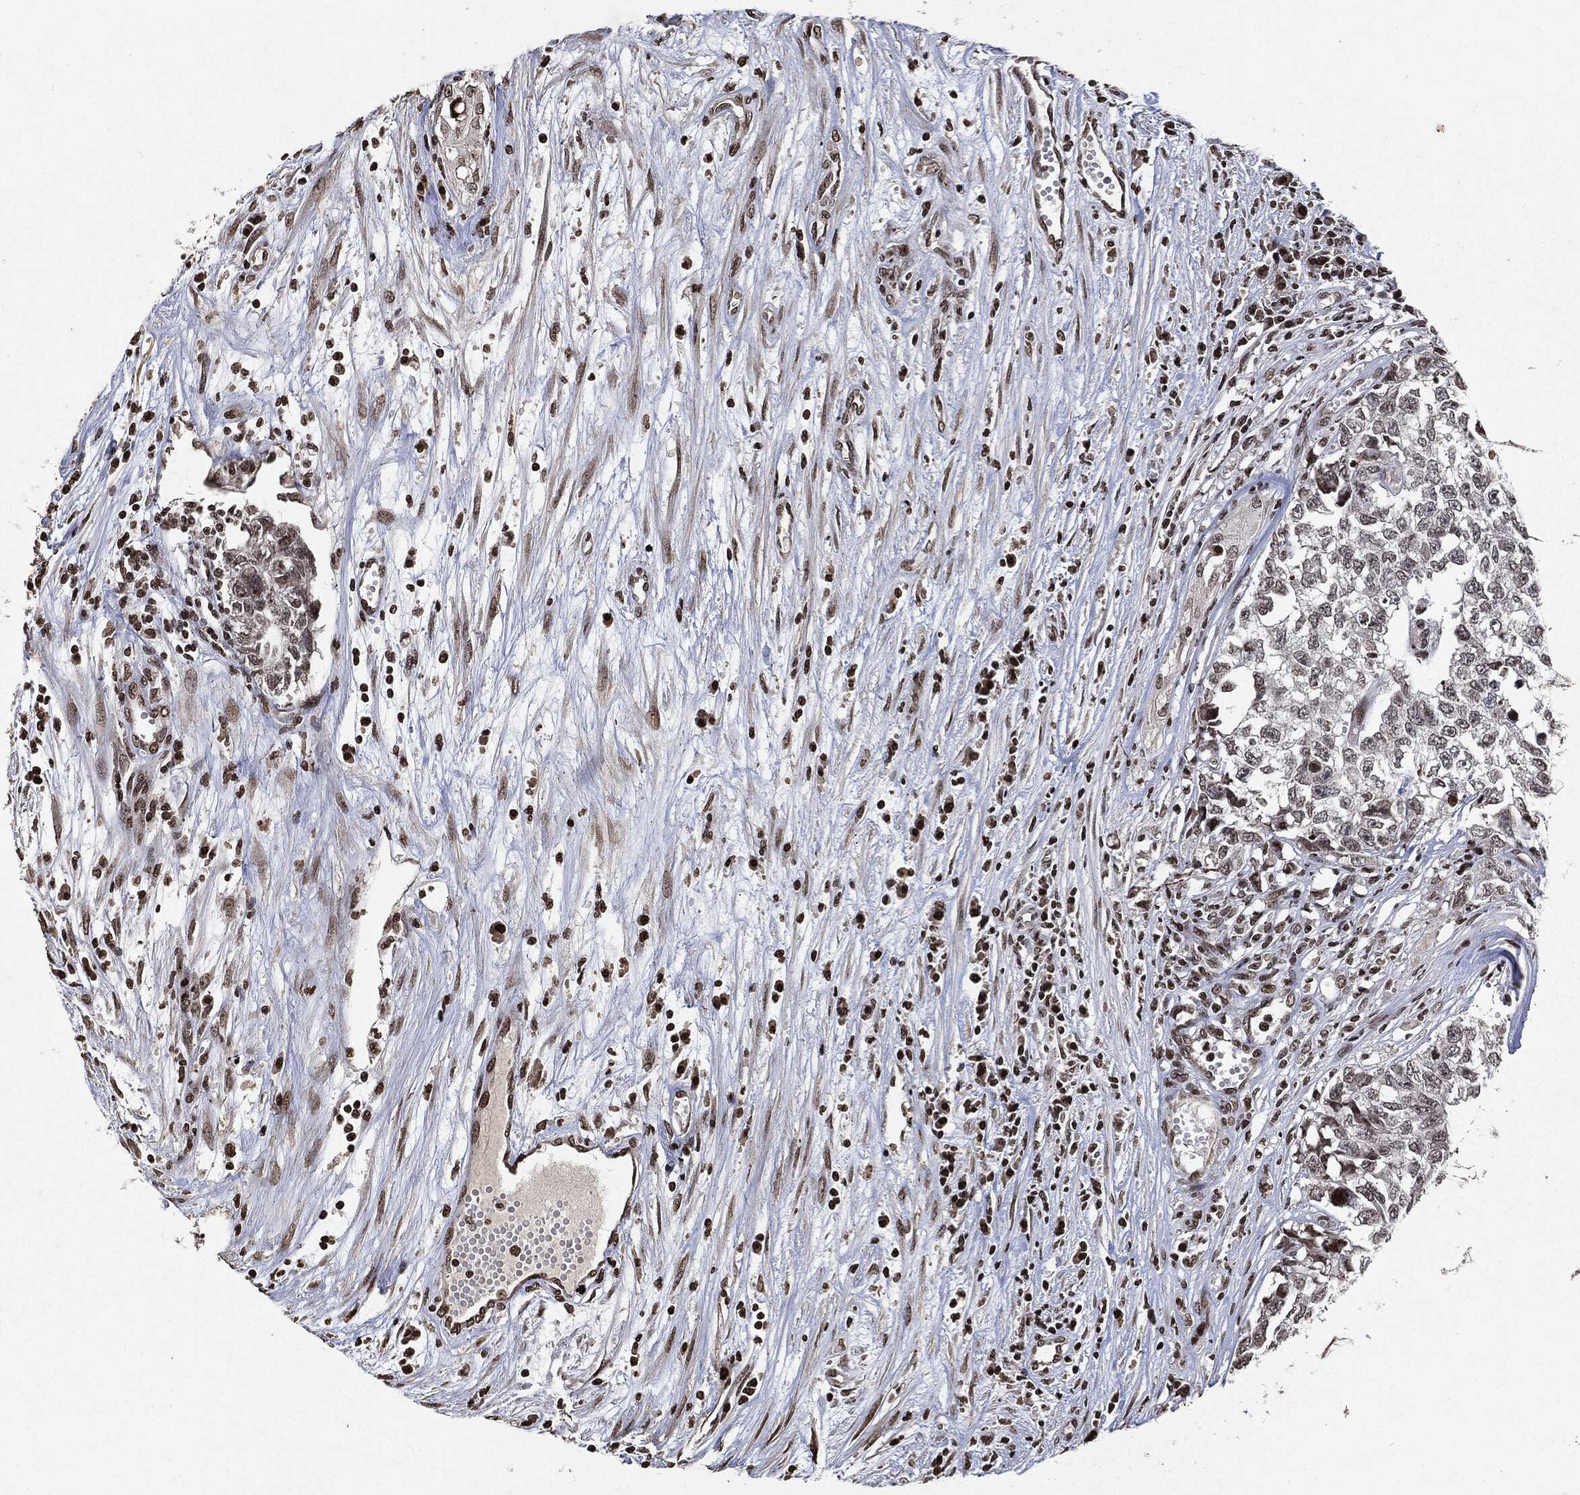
{"staining": {"intensity": "negative", "quantity": "none", "location": "none"}, "tissue": "testis cancer", "cell_type": "Tumor cells", "image_type": "cancer", "snomed": [{"axis": "morphology", "description": "Seminoma, NOS"}, {"axis": "morphology", "description": "Carcinoma, Embryonal, NOS"}, {"axis": "topography", "description": "Testis"}], "caption": "High power microscopy image of an immunohistochemistry (IHC) micrograph of testis cancer, revealing no significant expression in tumor cells.", "gene": "JUN", "patient": {"sex": "male", "age": 22}}